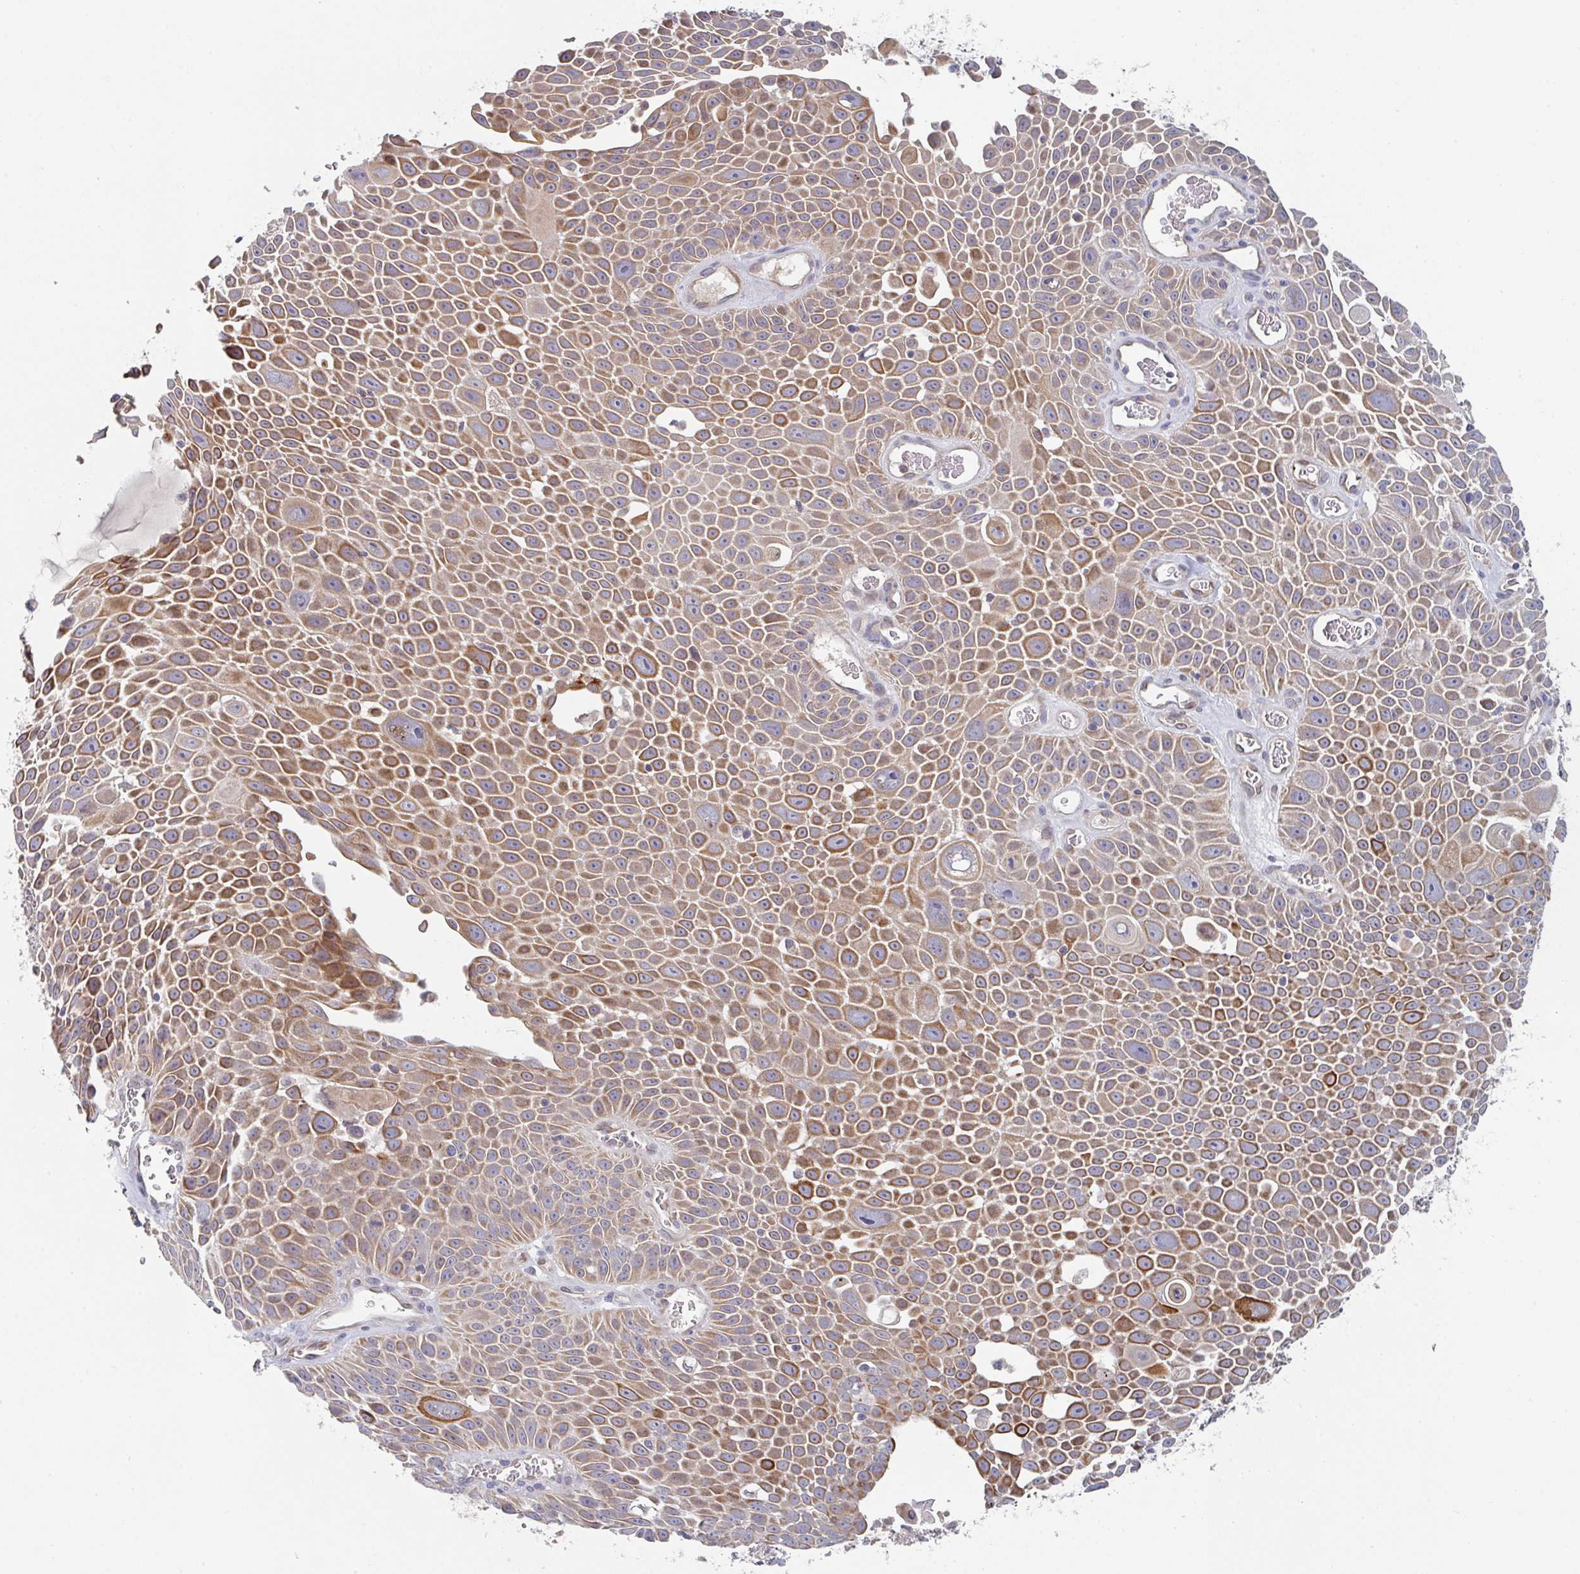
{"staining": {"intensity": "moderate", "quantity": "25%-75%", "location": "cytoplasmic/membranous"}, "tissue": "lung cancer", "cell_type": "Tumor cells", "image_type": "cancer", "snomed": [{"axis": "morphology", "description": "Squamous cell carcinoma, NOS"}, {"axis": "morphology", "description": "Squamous cell carcinoma, metastatic, NOS"}, {"axis": "topography", "description": "Lymph node"}, {"axis": "topography", "description": "Lung"}], "caption": "Immunohistochemistry (IHC) (DAB) staining of squamous cell carcinoma (lung) shows moderate cytoplasmic/membranous protein positivity in about 25%-75% of tumor cells.", "gene": "ELOVL1", "patient": {"sex": "female", "age": 62}}